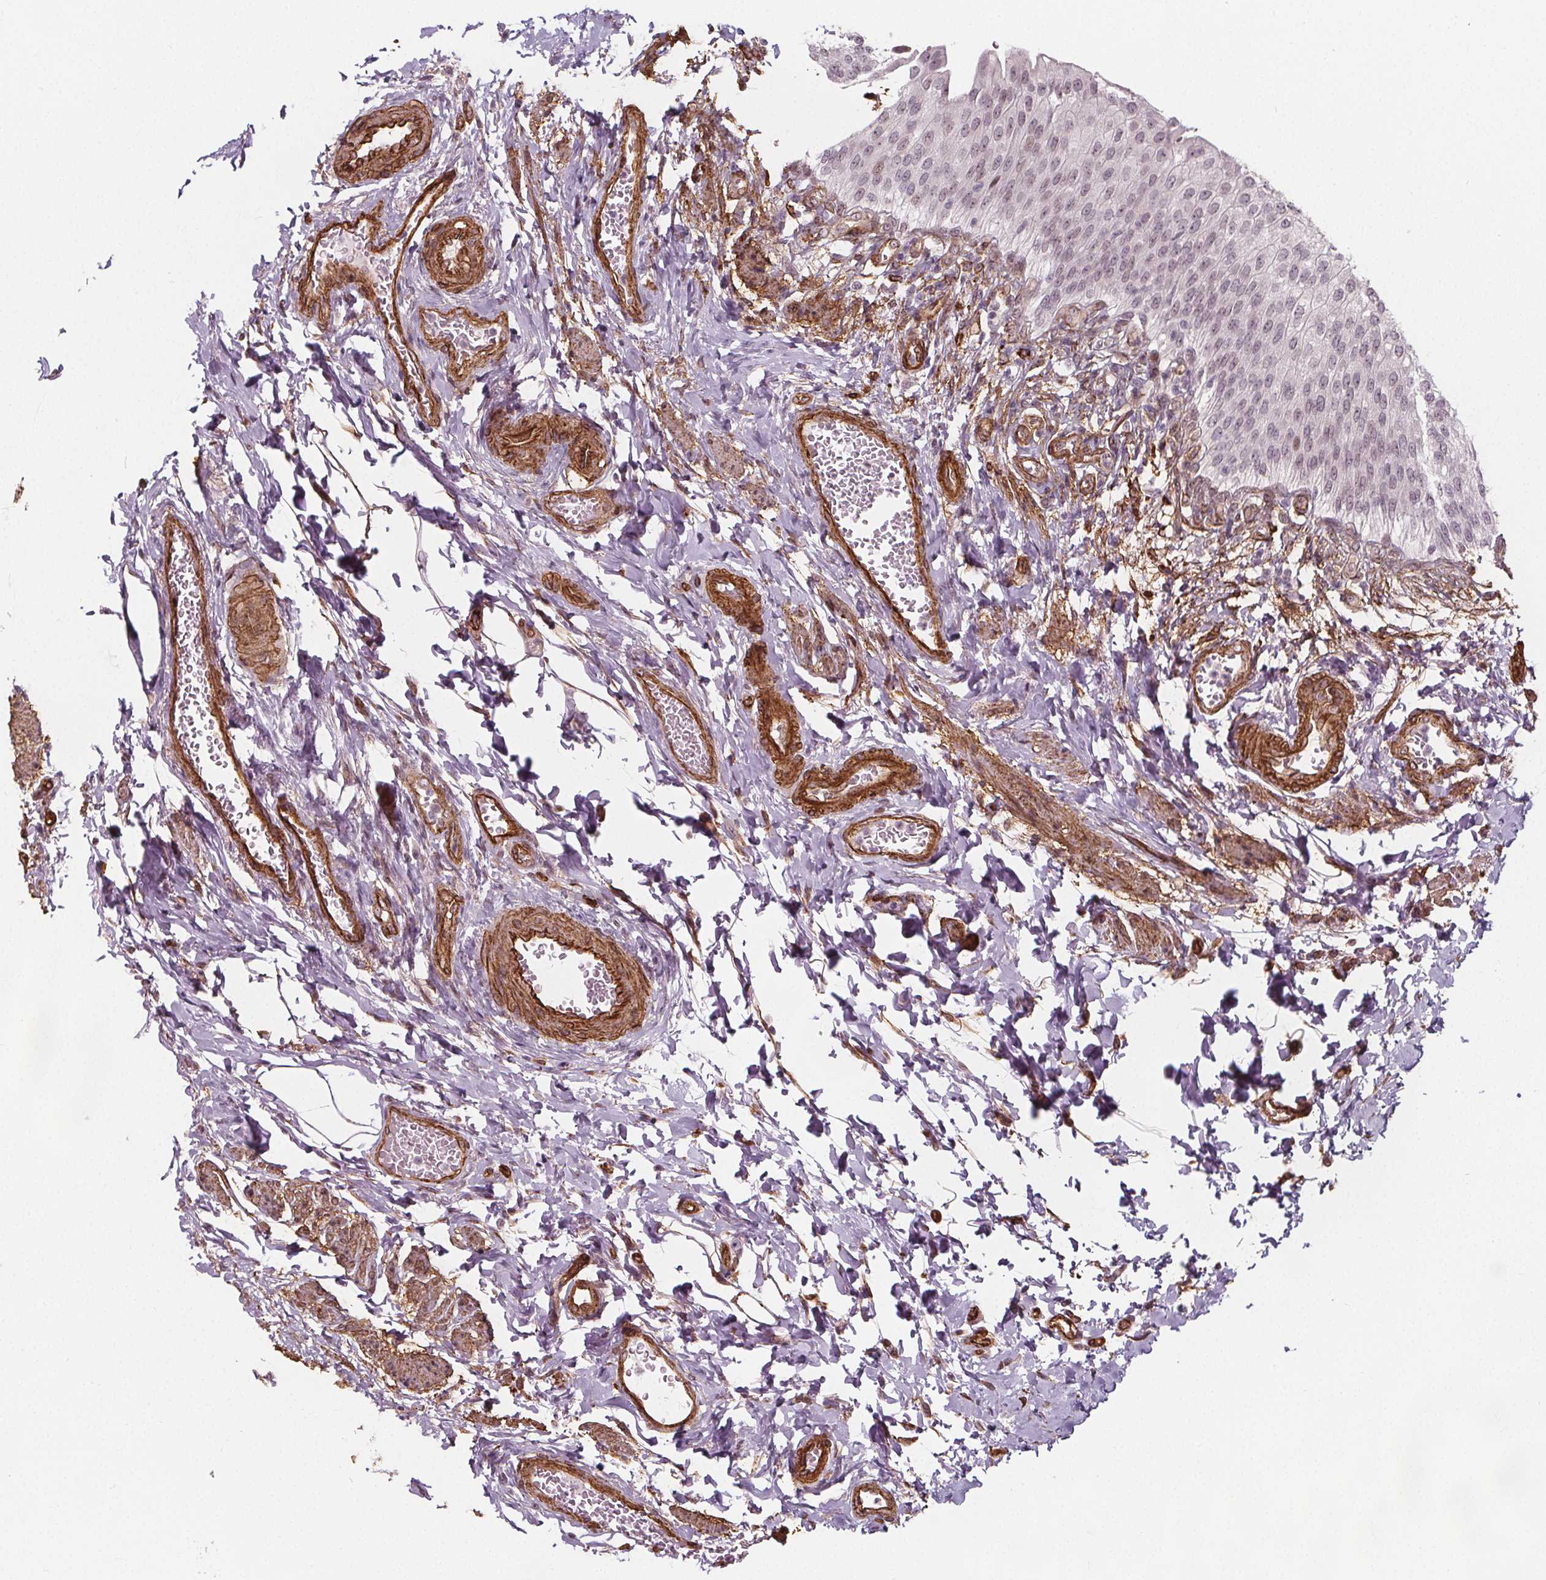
{"staining": {"intensity": "weak", "quantity": "25%-75%", "location": "nuclear"}, "tissue": "urinary bladder", "cell_type": "Urothelial cells", "image_type": "normal", "snomed": [{"axis": "morphology", "description": "Normal tissue, NOS"}, {"axis": "topography", "description": "Urinary bladder"}, {"axis": "topography", "description": "Peripheral nerve tissue"}], "caption": "A brown stain highlights weak nuclear staining of a protein in urothelial cells of unremarkable human urinary bladder.", "gene": "HAS1", "patient": {"sex": "female", "age": 60}}